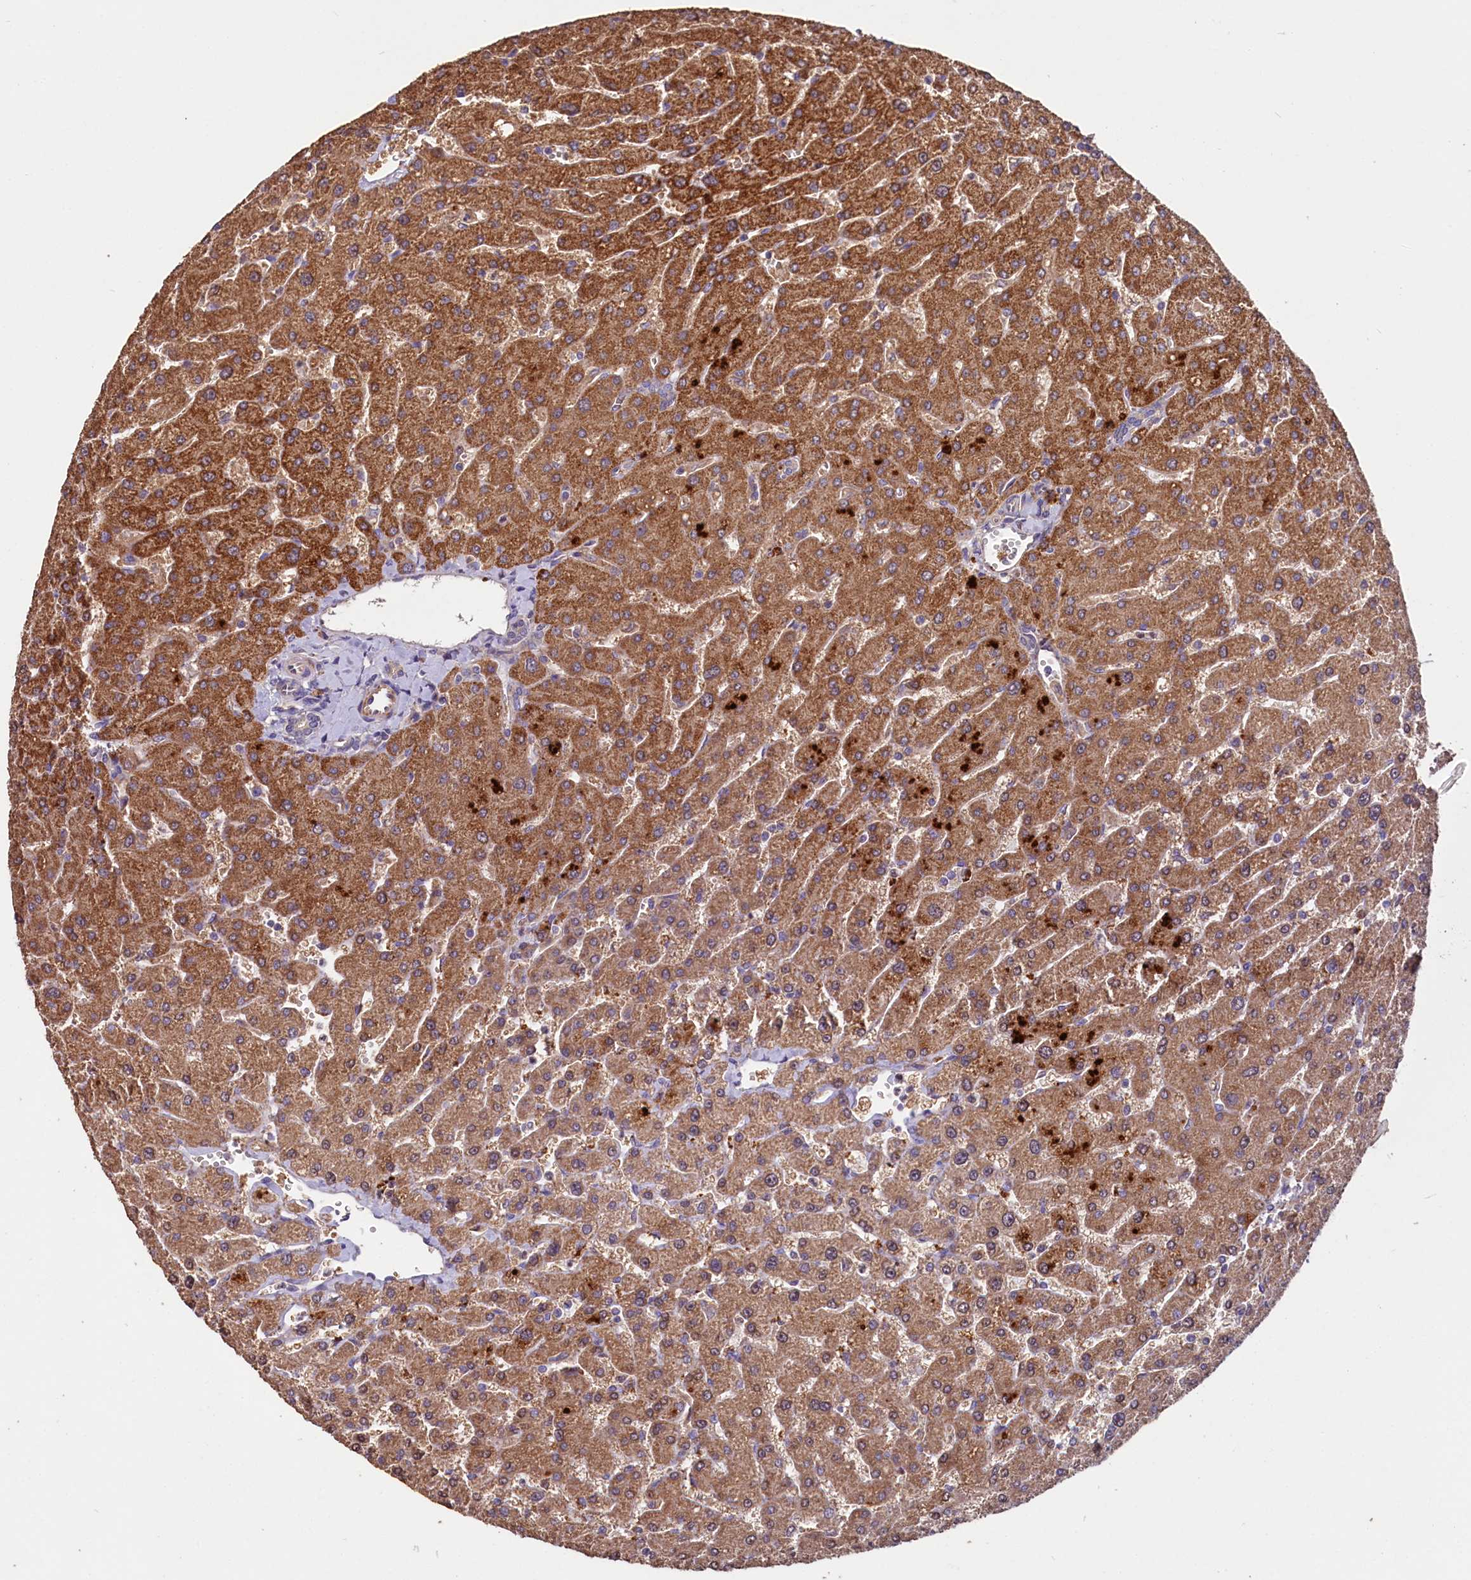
{"staining": {"intensity": "negative", "quantity": "none", "location": "none"}, "tissue": "liver", "cell_type": "Cholangiocytes", "image_type": "normal", "snomed": [{"axis": "morphology", "description": "Normal tissue, NOS"}, {"axis": "topography", "description": "Liver"}], "caption": "This is a micrograph of immunohistochemistry (IHC) staining of unremarkable liver, which shows no staining in cholangiocytes. (Immunohistochemistry (ihc), brightfield microscopy, high magnification).", "gene": "ETFBKMT", "patient": {"sex": "male", "age": 55}}